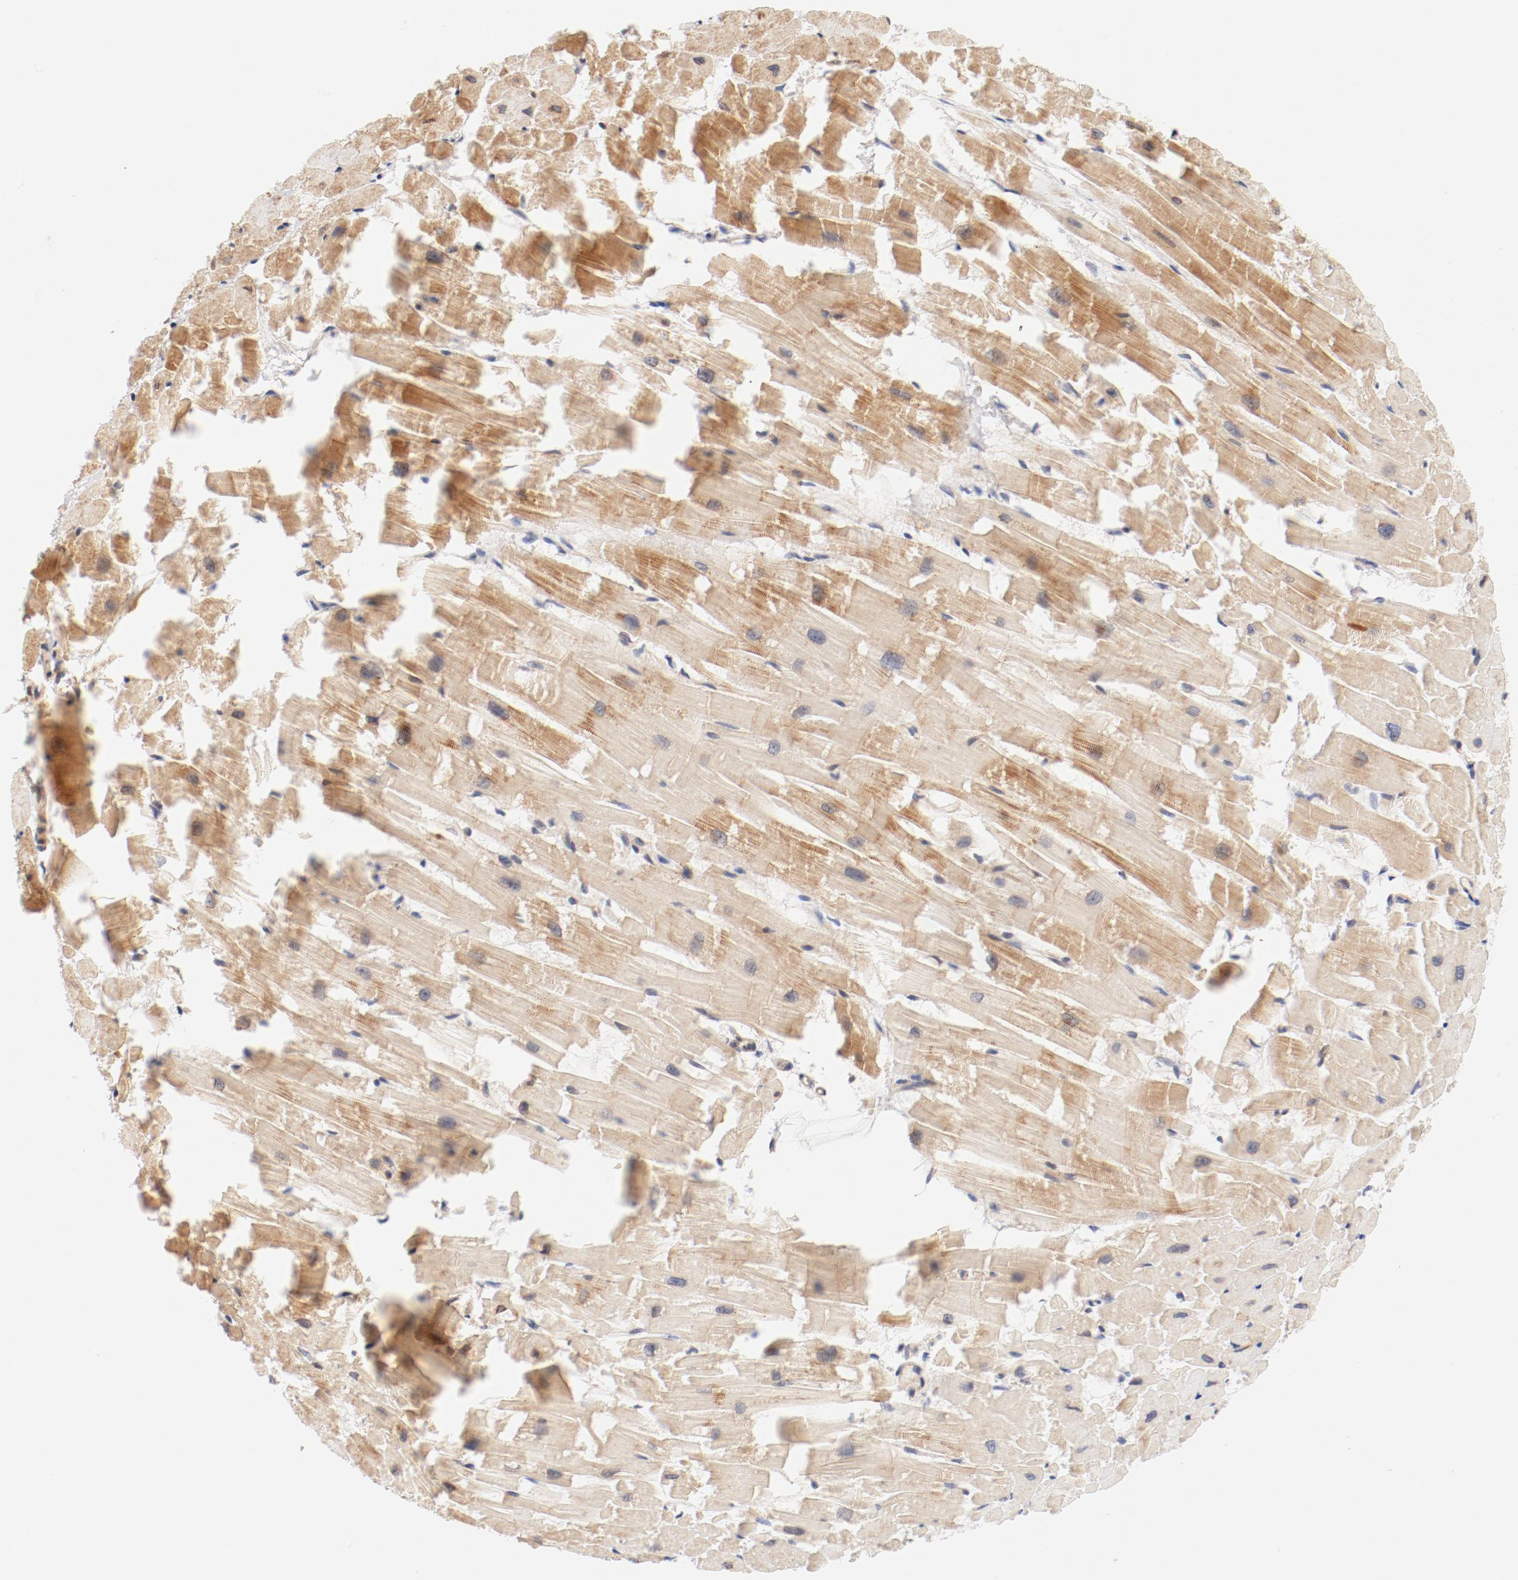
{"staining": {"intensity": "moderate", "quantity": ">75%", "location": "cytoplasmic/membranous"}, "tissue": "heart muscle", "cell_type": "Cardiomyocytes", "image_type": "normal", "snomed": [{"axis": "morphology", "description": "Normal tissue, NOS"}, {"axis": "topography", "description": "Heart"}], "caption": "Heart muscle stained with IHC displays moderate cytoplasmic/membranous staining in about >75% of cardiomyocytes.", "gene": "ZNF267", "patient": {"sex": "female", "age": 19}}